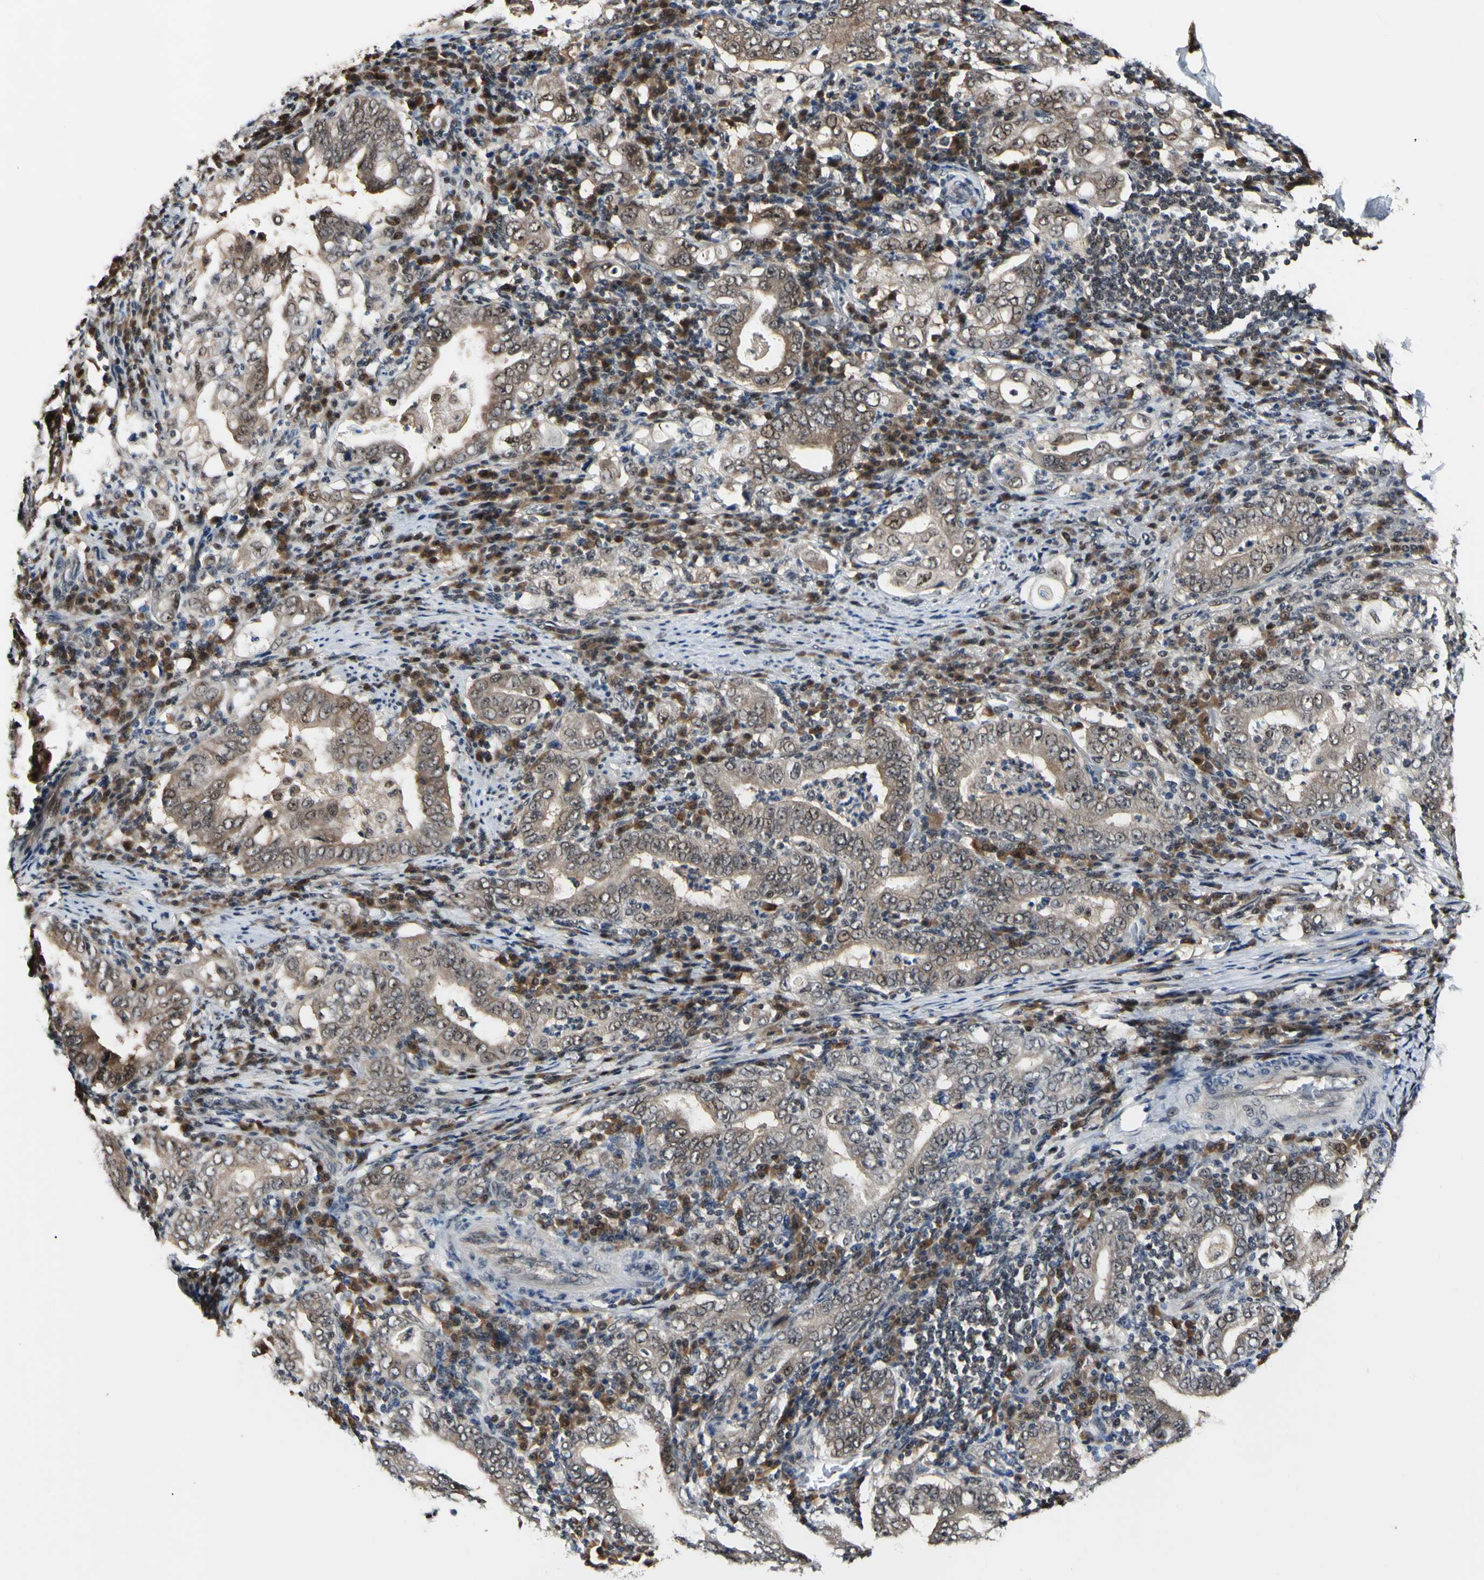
{"staining": {"intensity": "weak", "quantity": ">75%", "location": "cytoplasmic/membranous,nuclear"}, "tissue": "stomach cancer", "cell_type": "Tumor cells", "image_type": "cancer", "snomed": [{"axis": "morphology", "description": "Normal tissue, NOS"}, {"axis": "morphology", "description": "Adenocarcinoma, NOS"}, {"axis": "topography", "description": "Esophagus"}, {"axis": "topography", "description": "Stomach, upper"}, {"axis": "topography", "description": "Peripheral nerve tissue"}], "caption": "DAB (3,3'-diaminobenzidine) immunohistochemical staining of adenocarcinoma (stomach) exhibits weak cytoplasmic/membranous and nuclear protein staining in about >75% of tumor cells. (IHC, brightfield microscopy, high magnification).", "gene": "PSMD10", "patient": {"sex": "male", "age": 62}}